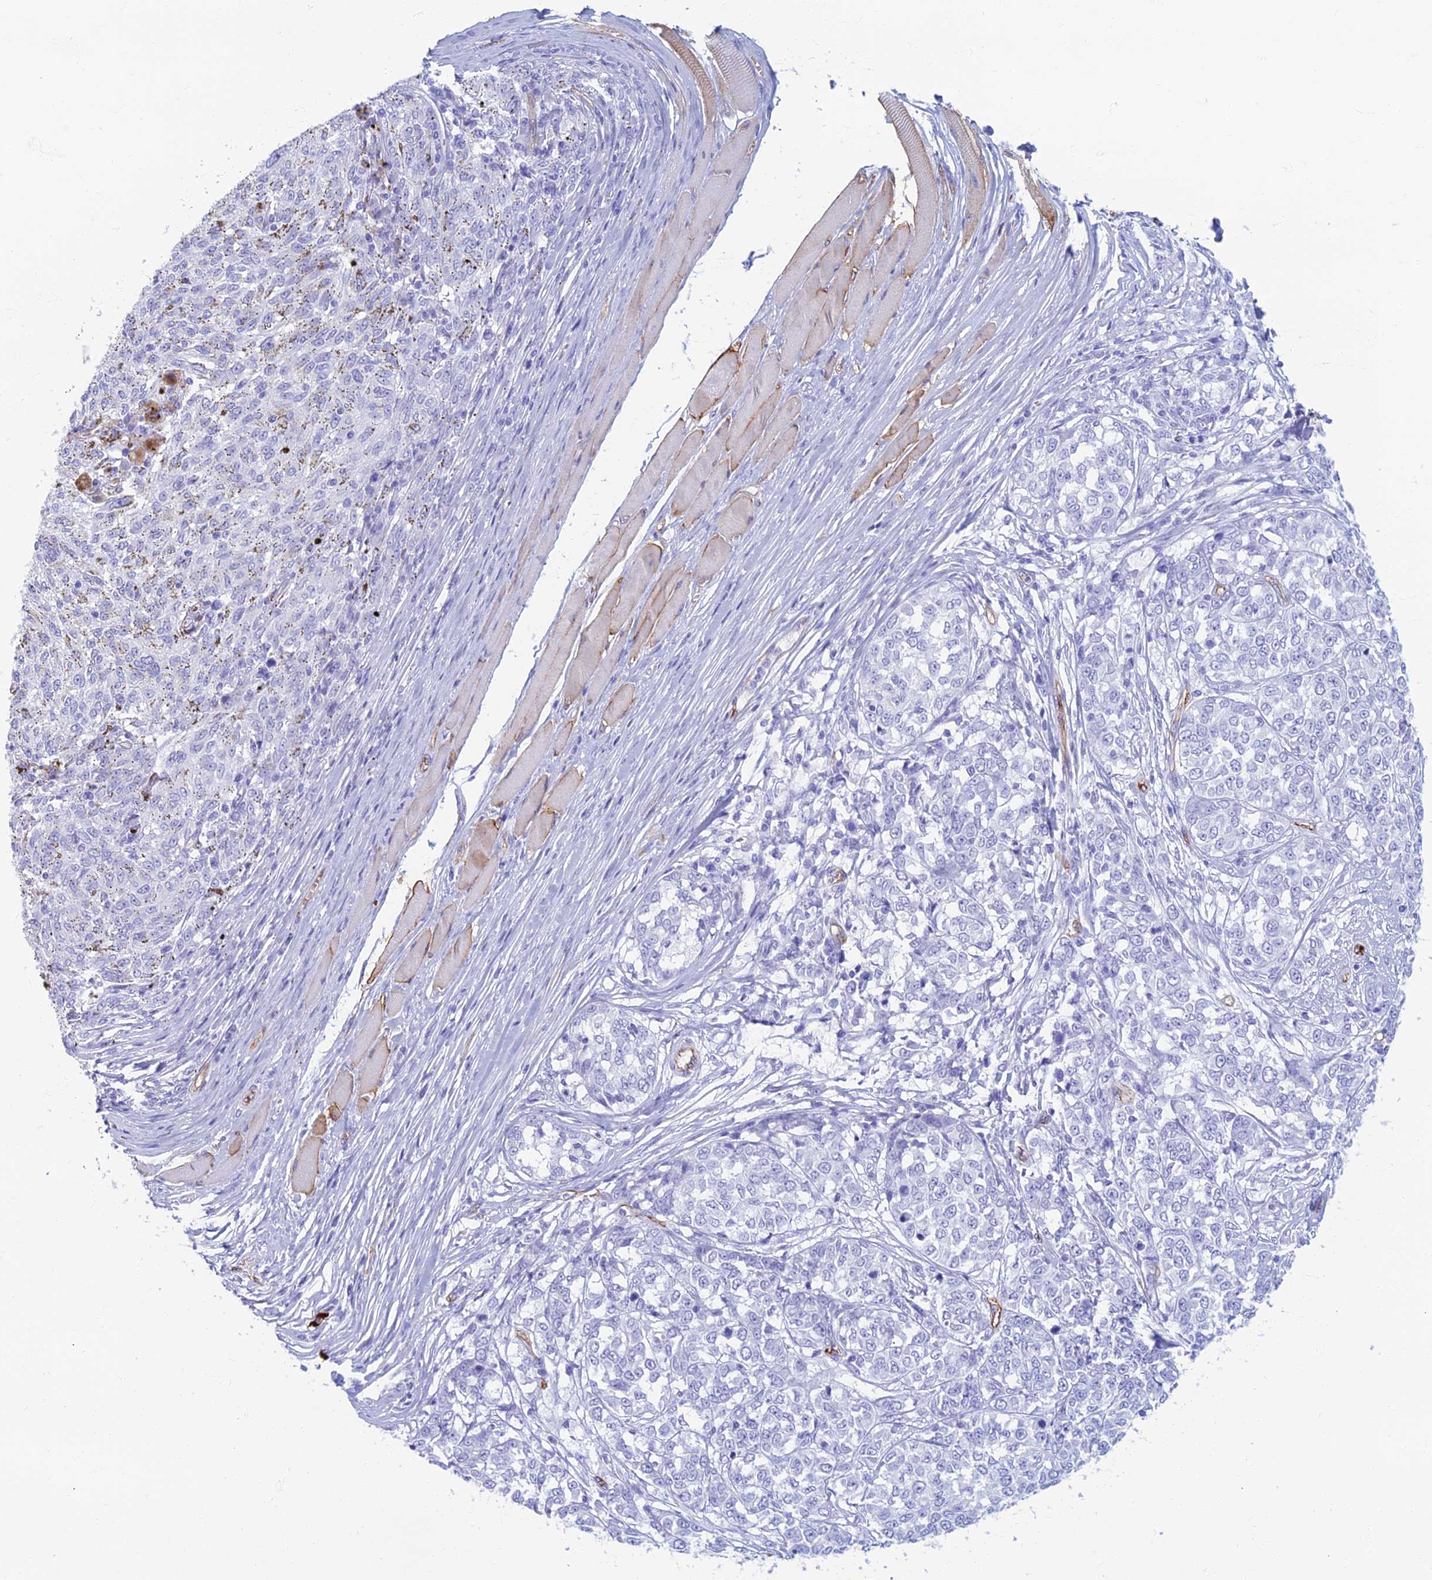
{"staining": {"intensity": "negative", "quantity": "none", "location": "none"}, "tissue": "melanoma", "cell_type": "Tumor cells", "image_type": "cancer", "snomed": [{"axis": "morphology", "description": "Malignant melanoma, NOS"}, {"axis": "topography", "description": "Skin"}], "caption": "A photomicrograph of human melanoma is negative for staining in tumor cells.", "gene": "ETFRF1", "patient": {"sex": "female", "age": 72}}